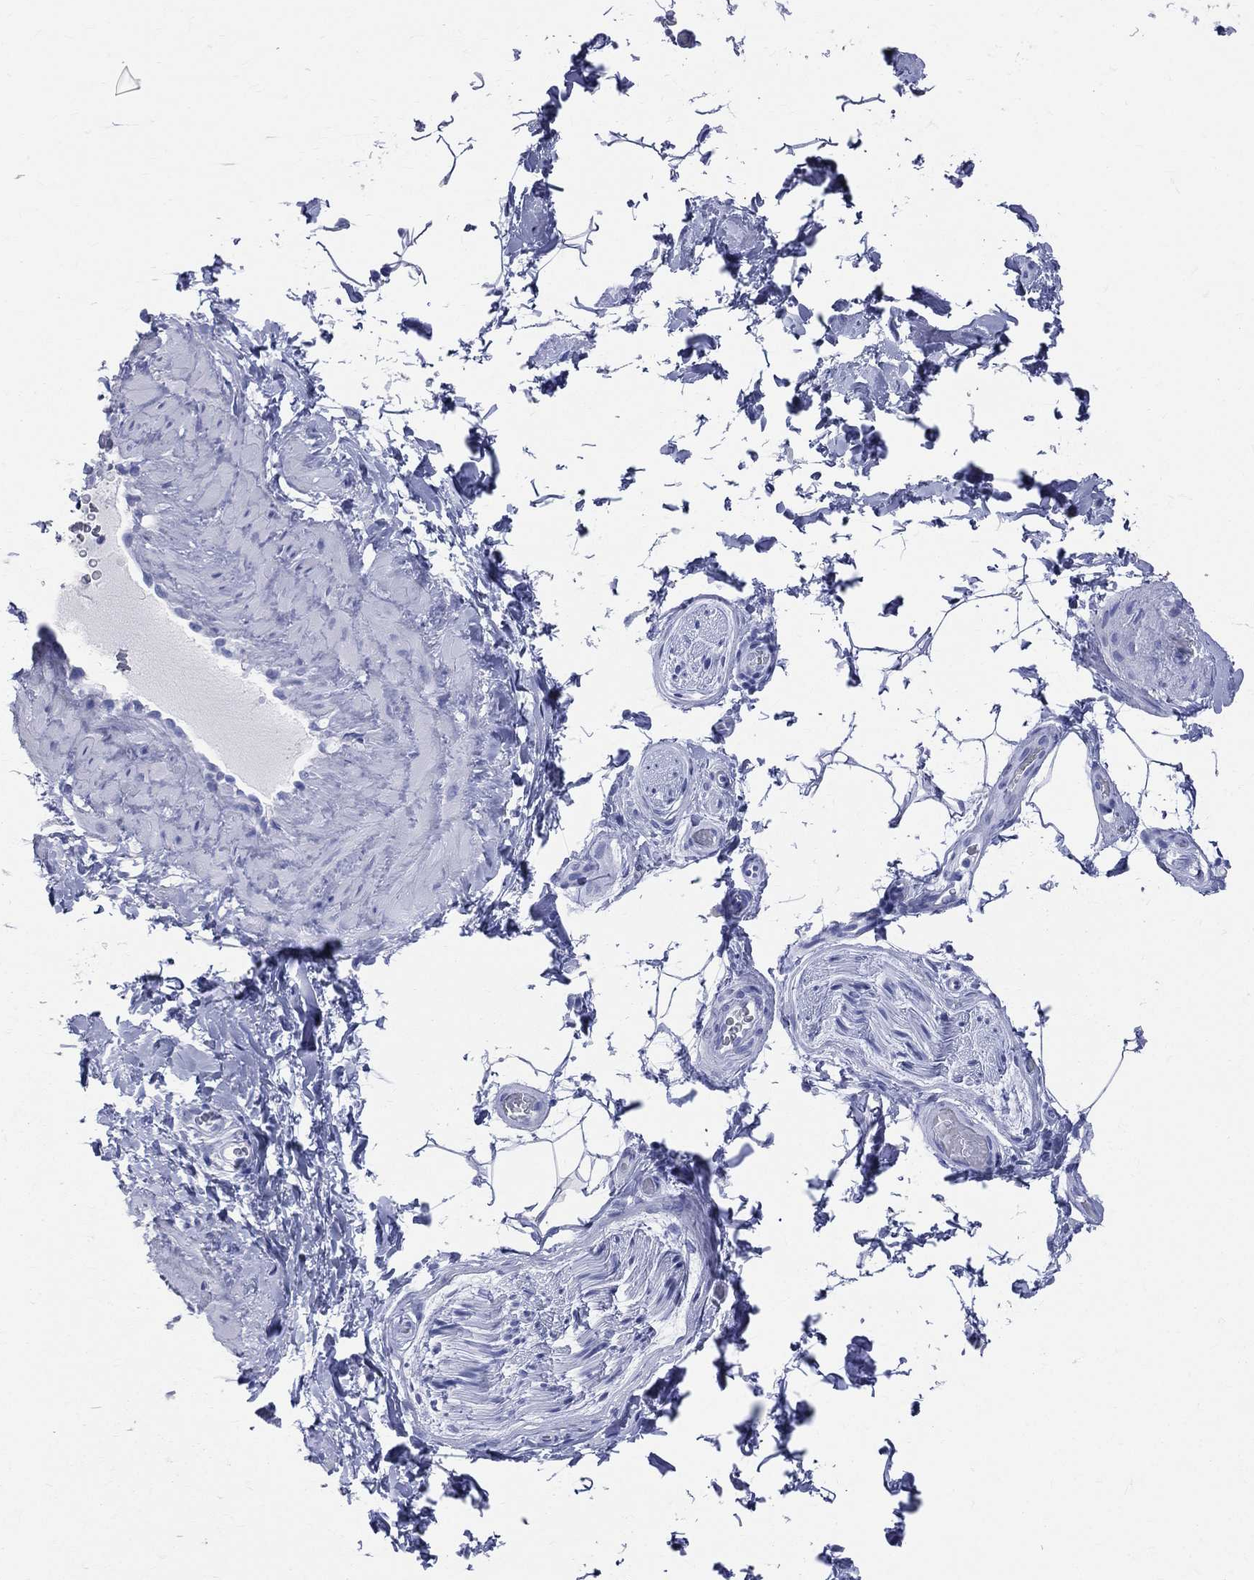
{"staining": {"intensity": "negative", "quantity": "none", "location": "none"}, "tissue": "adipose tissue", "cell_type": "Adipocytes", "image_type": "normal", "snomed": [{"axis": "morphology", "description": "Normal tissue, NOS"}, {"axis": "topography", "description": "Soft tissue"}, {"axis": "topography", "description": "Vascular tissue"}], "caption": "High power microscopy histopathology image of an IHC image of normal adipose tissue, revealing no significant expression in adipocytes. (DAB (3,3'-diaminobenzidine) immunohistochemistry (IHC) with hematoxylin counter stain).", "gene": "SYP", "patient": {"sex": "male", "age": 41}}